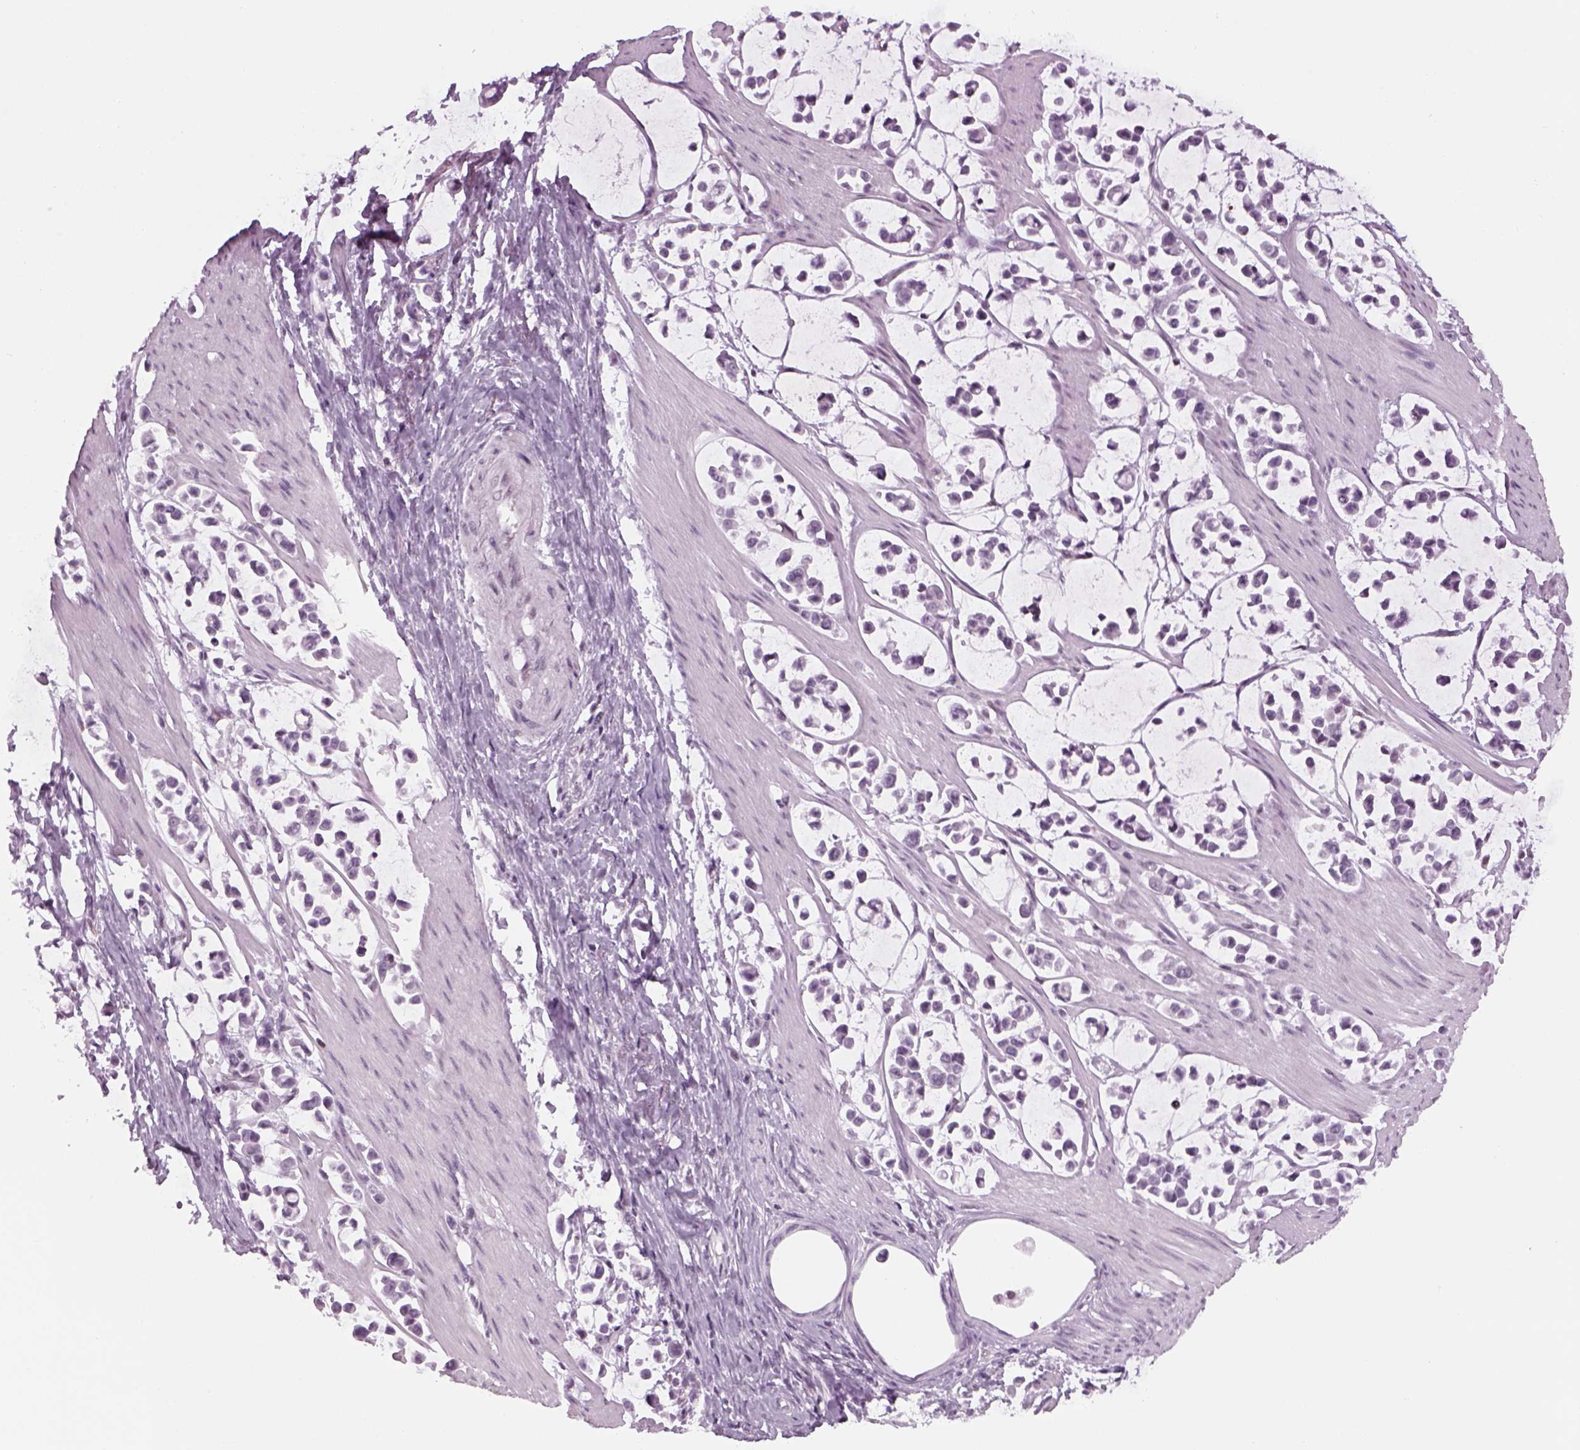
{"staining": {"intensity": "negative", "quantity": "none", "location": "none"}, "tissue": "stomach cancer", "cell_type": "Tumor cells", "image_type": "cancer", "snomed": [{"axis": "morphology", "description": "Adenocarcinoma, NOS"}, {"axis": "topography", "description": "Stomach"}], "caption": "Tumor cells are negative for brown protein staining in stomach cancer. (DAB (3,3'-diaminobenzidine) IHC, high magnification).", "gene": "KCNG2", "patient": {"sex": "male", "age": 82}}